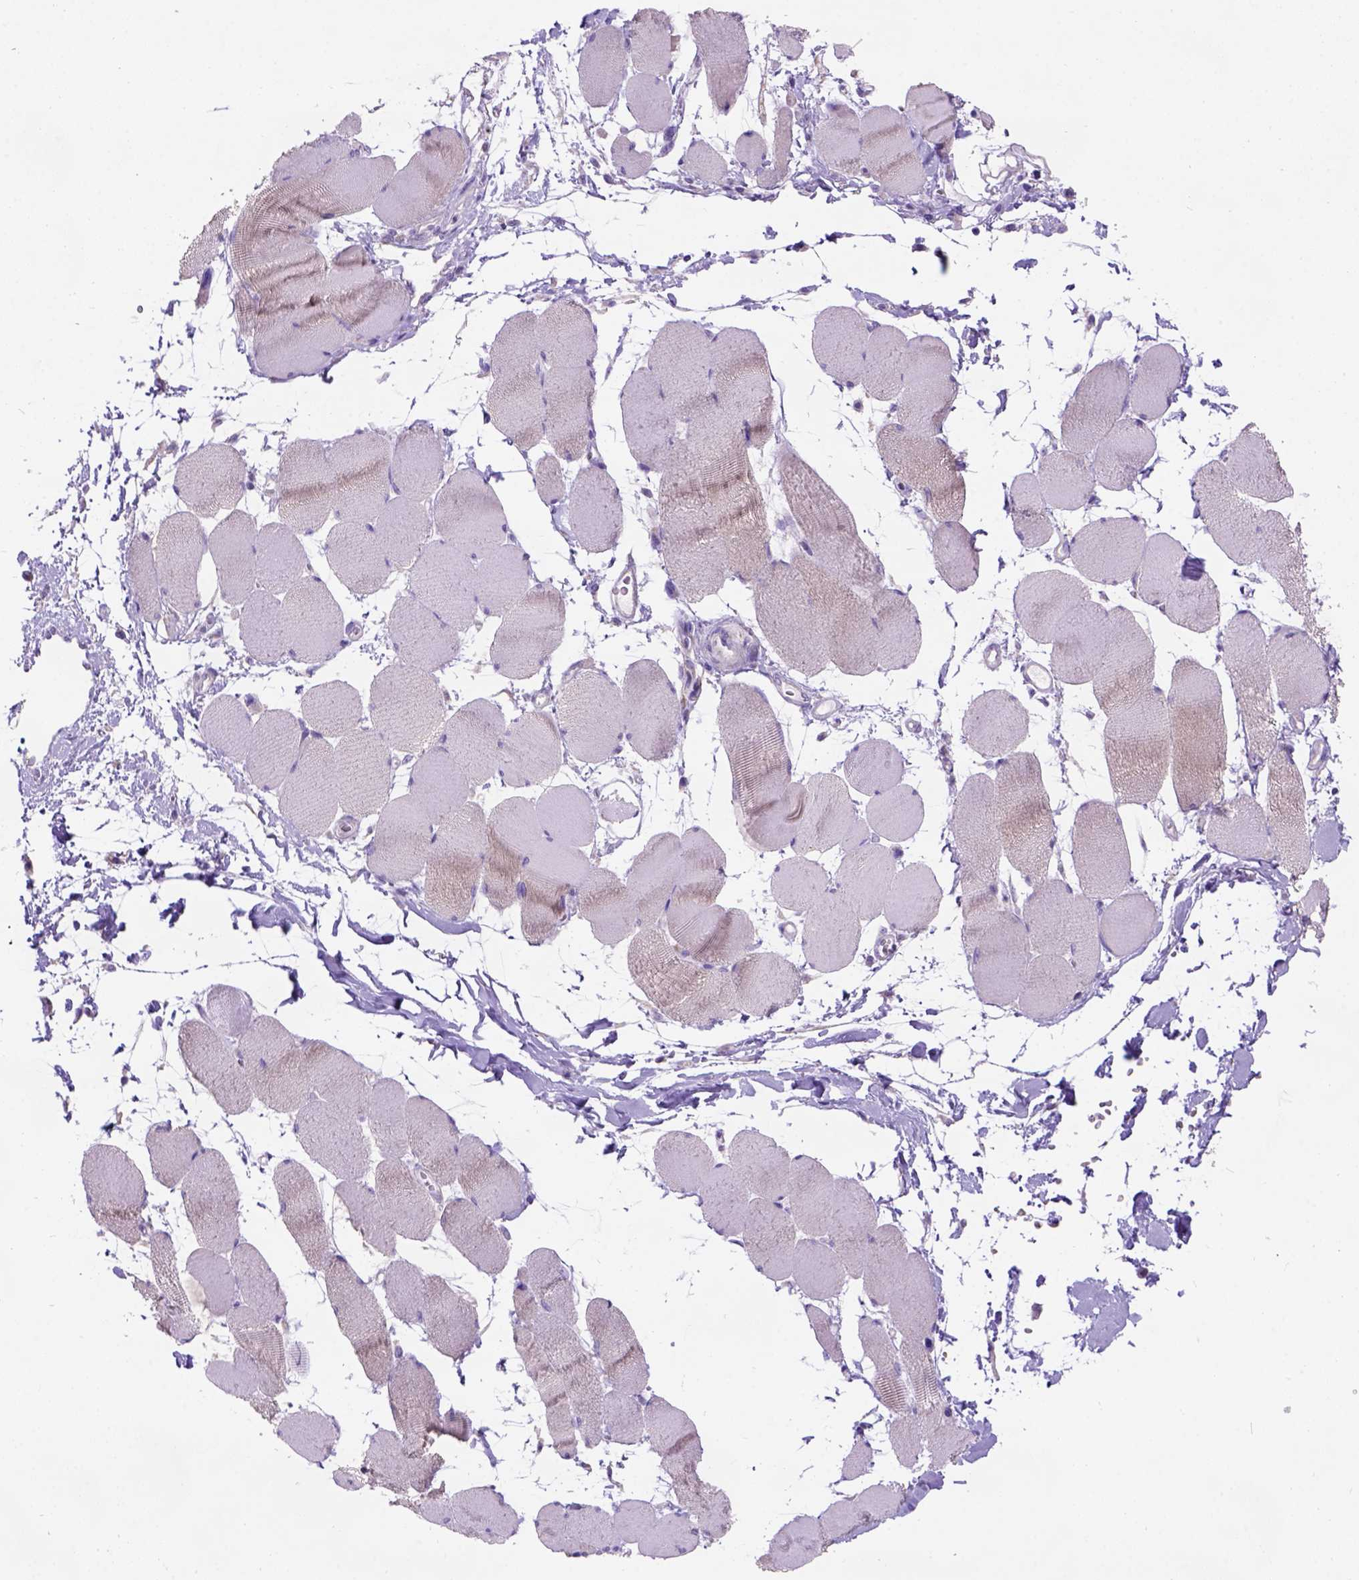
{"staining": {"intensity": "moderate", "quantity": "<25%", "location": "cytoplasmic/membranous"}, "tissue": "skeletal muscle", "cell_type": "Myocytes", "image_type": "normal", "snomed": [{"axis": "morphology", "description": "Normal tissue, NOS"}, {"axis": "topography", "description": "Skeletal muscle"}], "caption": "Immunohistochemical staining of unremarkable skeletal muscle reveals <25% levels of moderate cytoplasmic/membranous protein staining in approximately <25% of myocytes.", "gene": "L2HGDH", "patient": {"sex": "female", "age": 75}}